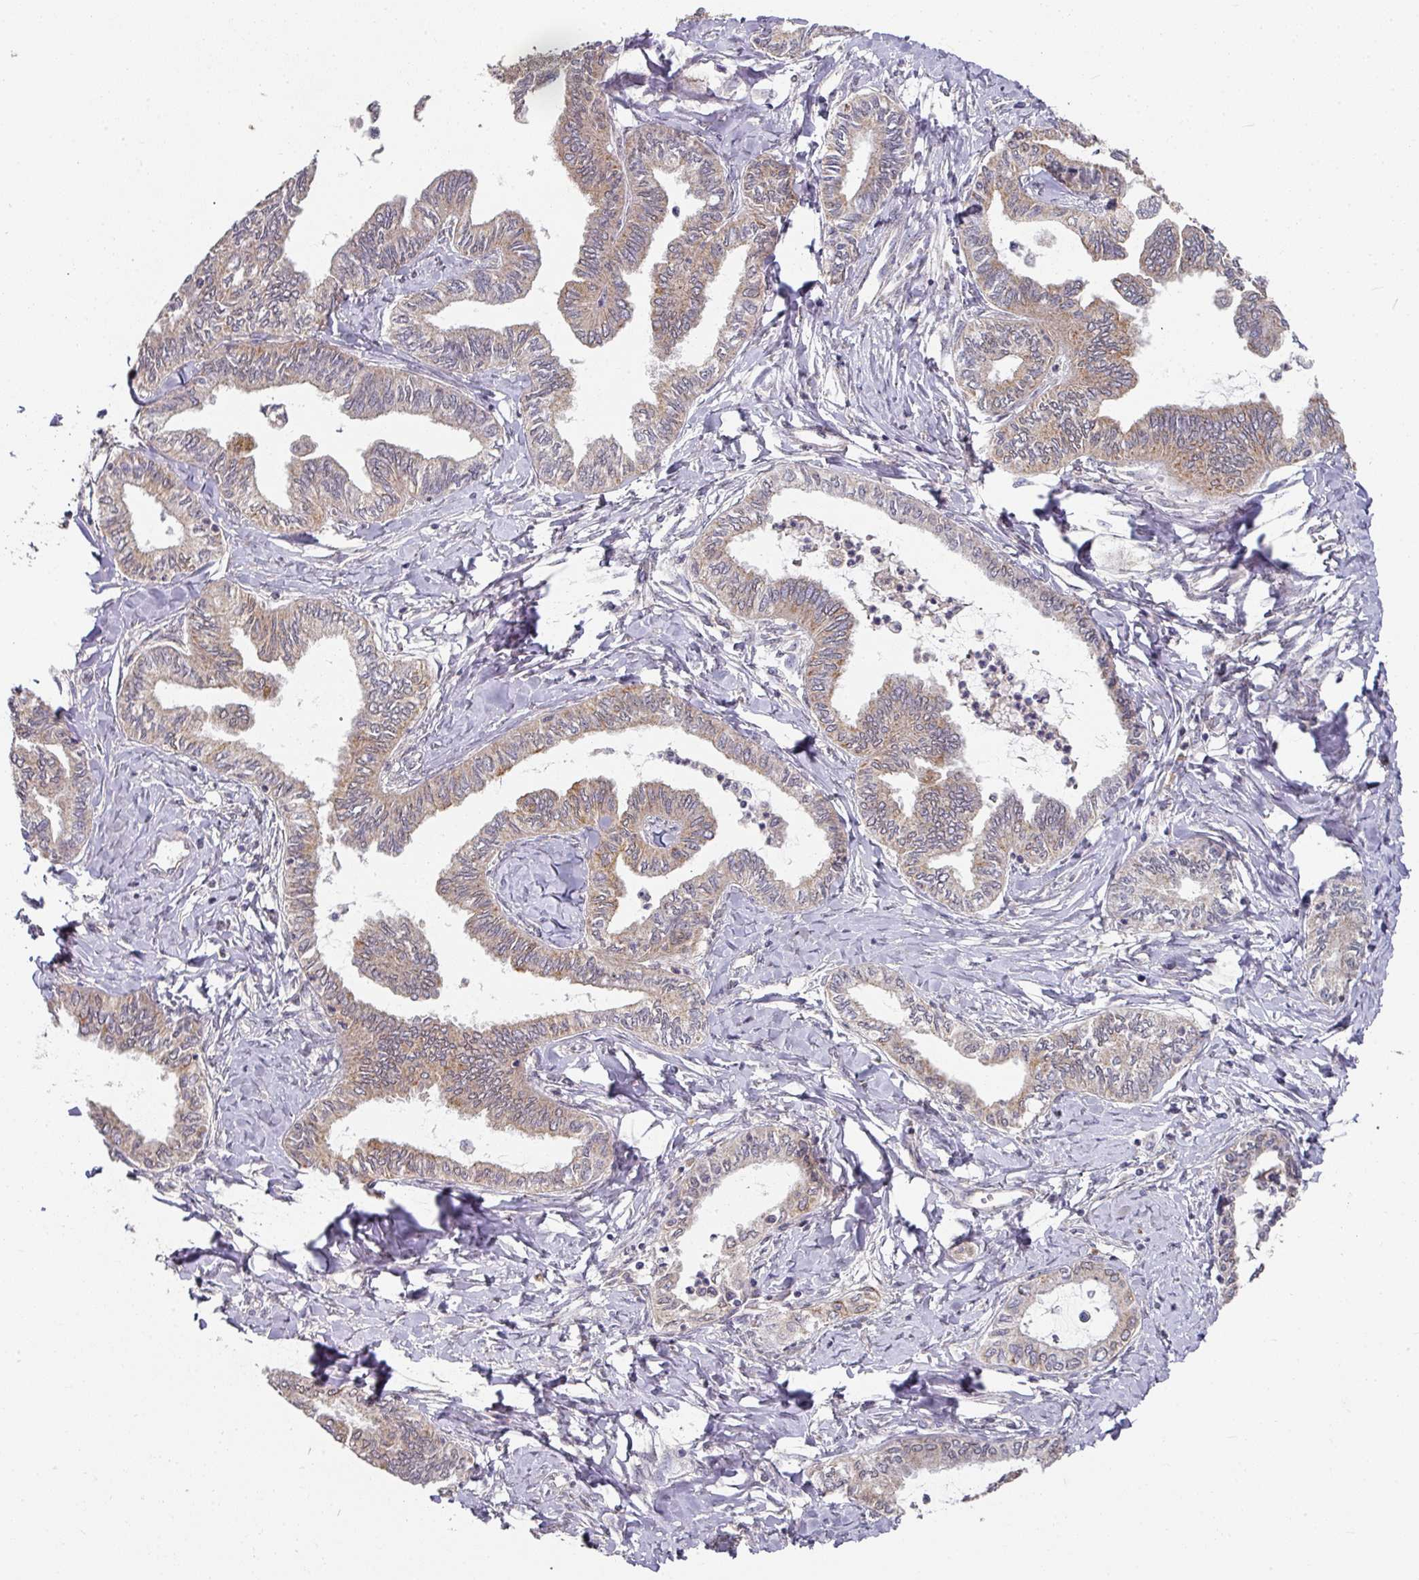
{"staining": {"intensity": "weak", "quantity": ">75%", "location": "cytoplasmic/membranous"}, "tissue": "ovarian cancer", "cell_type": "Tumor cells", "image_type": "cancer", "snomed": [{"axis": "morphology", "description": "Carcinoma, endometroid"}, {"axis": "topography", "description": "Ovary"}], "caption": "Protein positivity by IHC shows weak cytoplasmic/membranous expression in about >75% of tumor cells in ovarian cancer (endometroid carcinoma). (DAB IHC, brown staining for protein, blue staining for nuclei).", "gene": "EXTL3", "patient": {"sex": "female", "age": 70}}